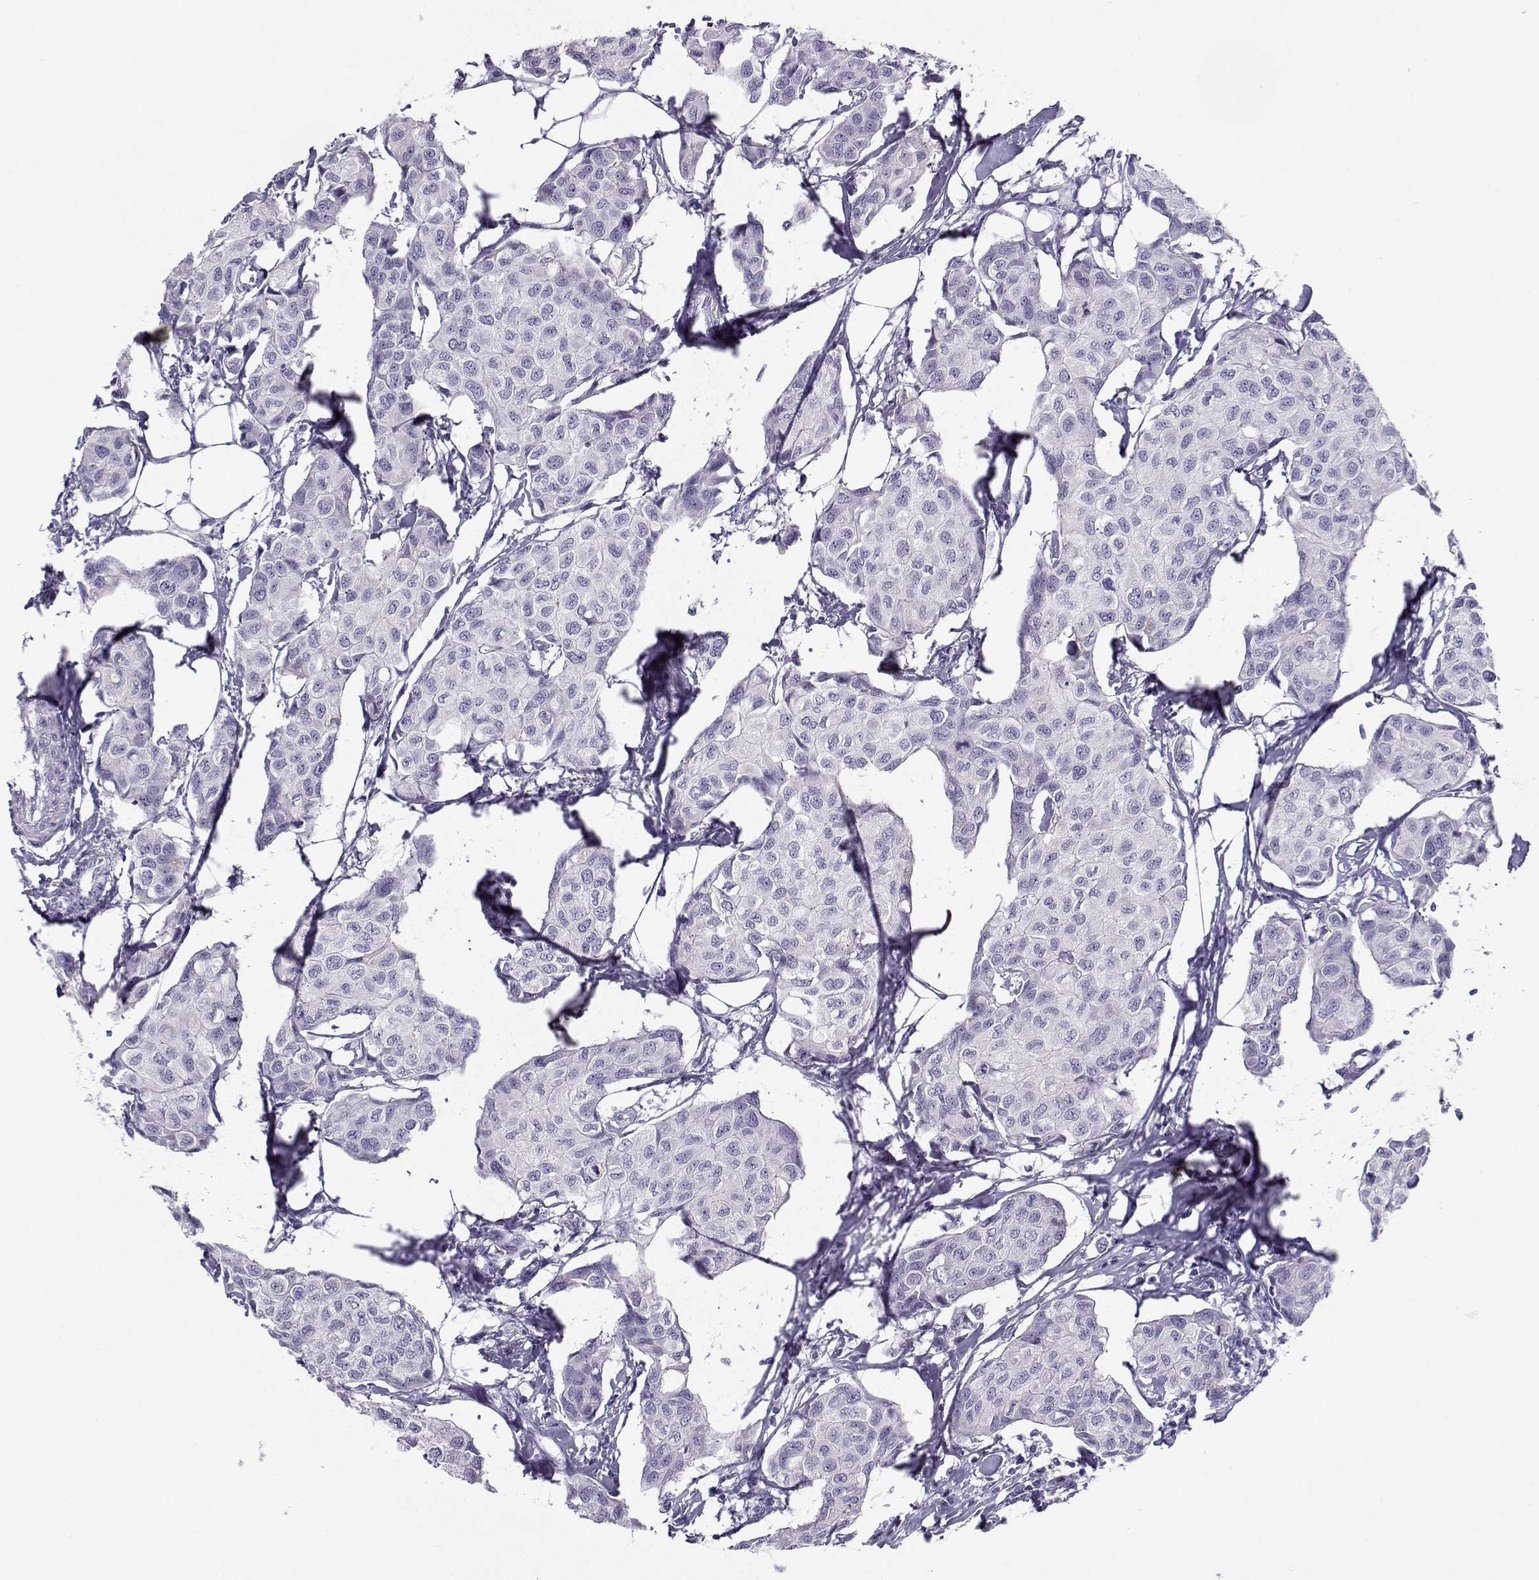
{"staining": {"intensity": "negative", "quantity": "none", "location": "none"}, "tissue": "breast cancer", "cell_type": "Tumor cells", "image_type": "cancer", "snomed": [{"axis": "morphology", "description": "Duct carcinoma"}, {"axis": "topography", "description": "Breast"}], "caption": "This is a histopathology image of IHC staining of breast cancer (invasive ductal carcinoma), which shows no staining in tumor cells.", "gene": "CFAP77", "patient": {"sex": "female", "age": 80}}